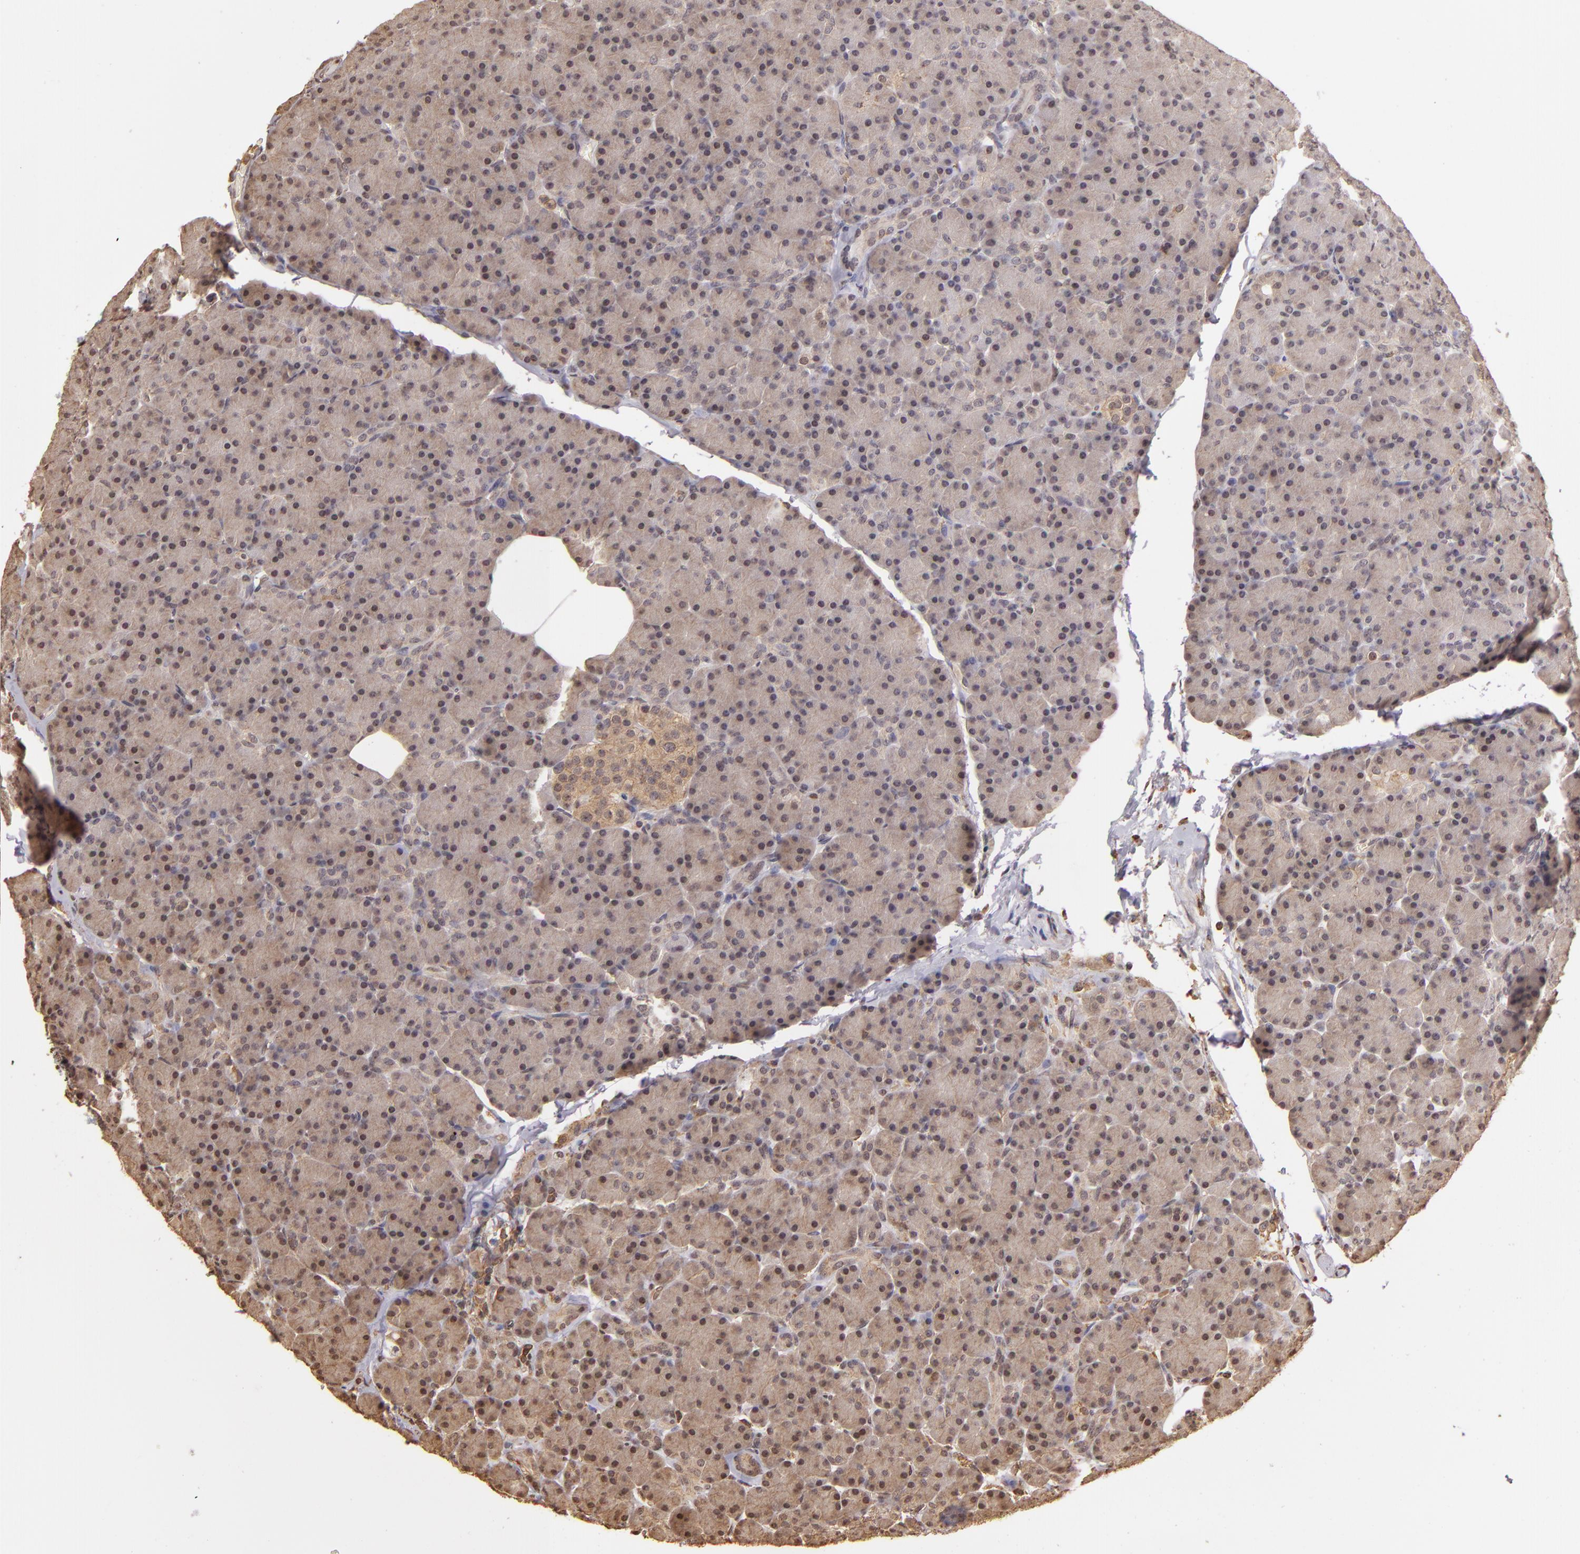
{"staining": {"intensity": "weak", "quantity": ">75%", "location": "cytoplasmic/membranous"}, "tissue": "pancreas", "cell_type": "Exocrine glandular cells", "image_type": "normal", "snomed": [{"axis": "morphology", "description": "Normal tissue, NOS"}, {"axis": "topography", "description": "Pancreas"}], "caption": "Immunohistochemical staining of benign human pancreas displays weak cytoplasmic/membranous protein staining in about >75% of exocrine glandular cells.", "gene": "ARPC2", "patient": {"sex": "female", "age": 43}}